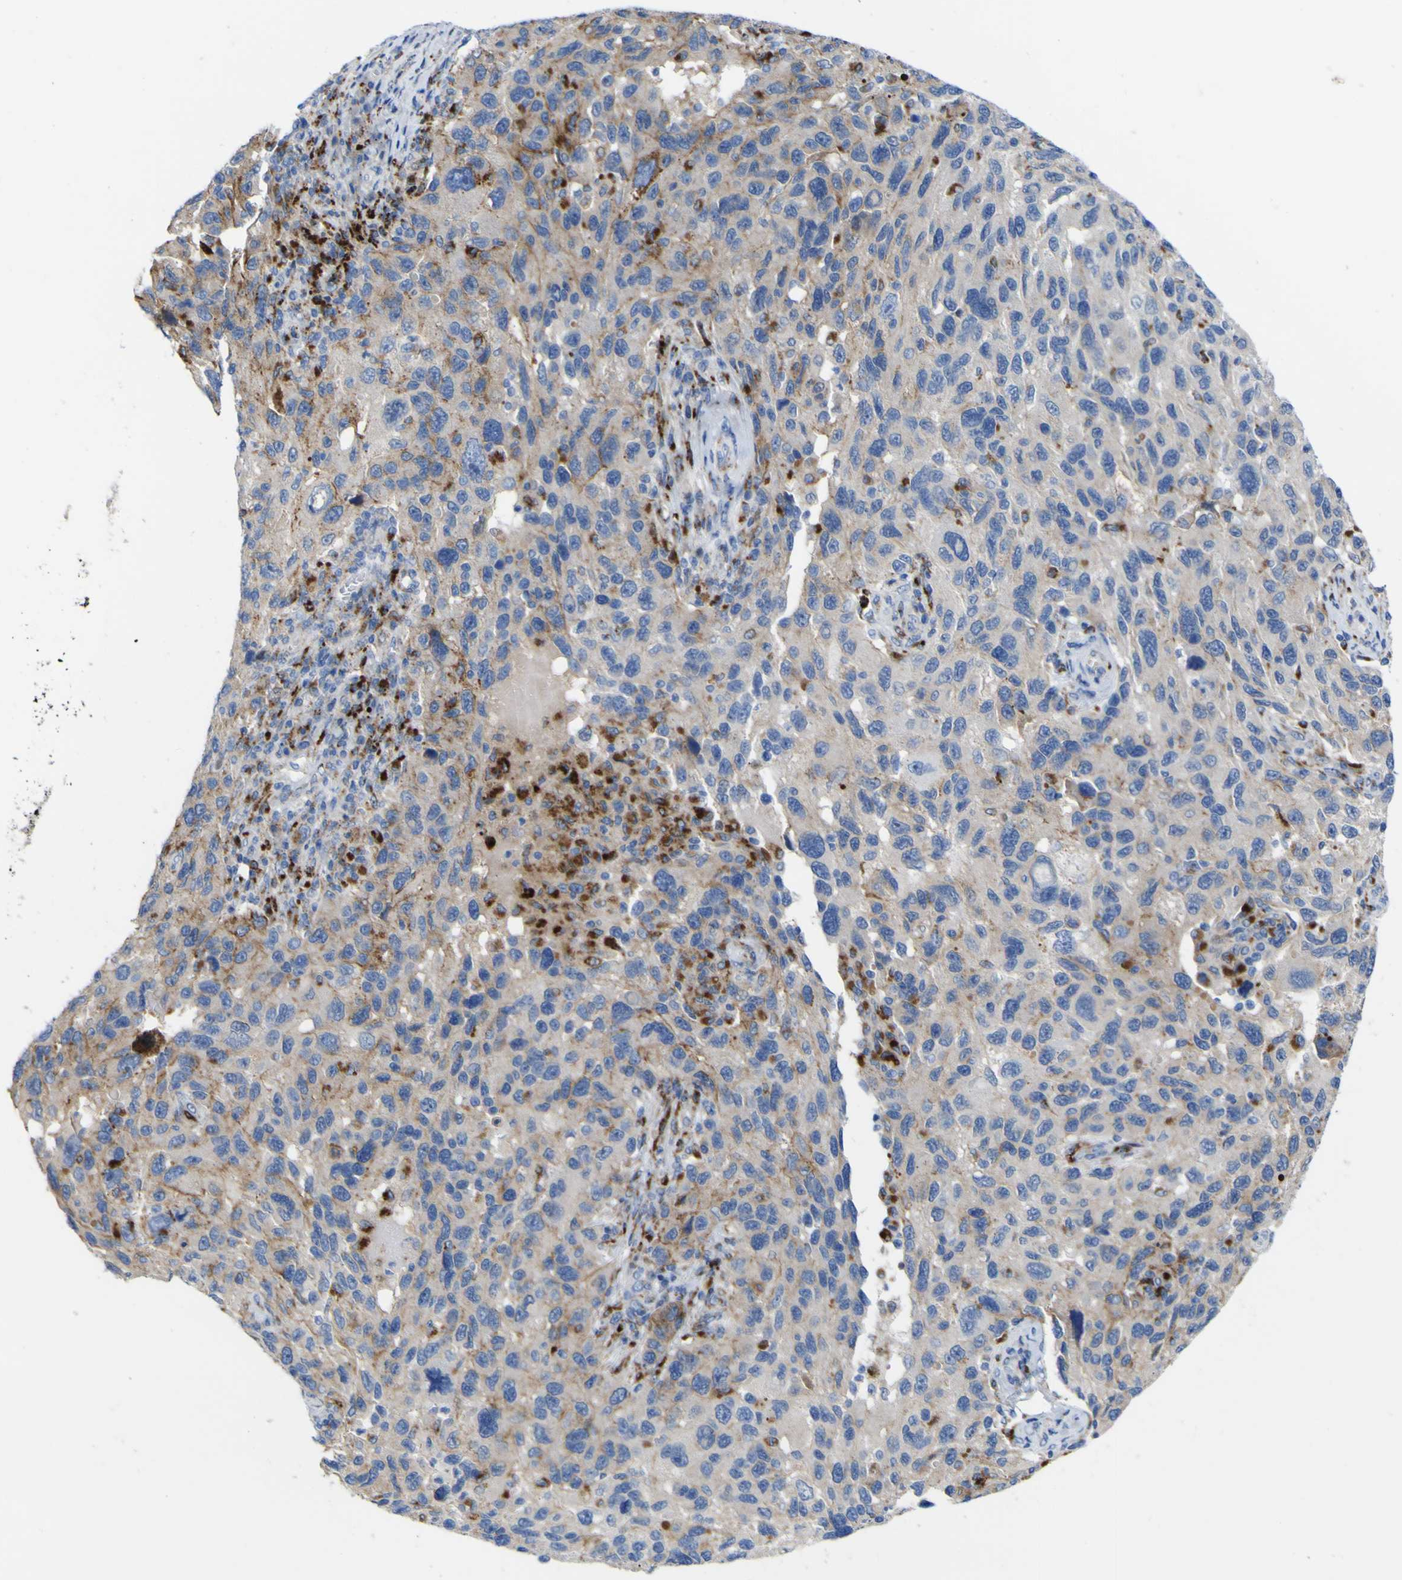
{"staining": {"intensity": "negative", "quantity": "none", "location": "none"}, "tissue": "melanoma", "cell_type": "Tumor cells", "image_type": "cancer", "snomed": [{"axis": "morphology", "description": "Malignant melanoma, NOS"}, {"axis": "topography", "description": "Skin"}], "caption": "DAB immunohistochemical staining of melanoma reveals no significant expression in tumor cells.", "gene": "PTPRF", "patient": {"sex": "male", "age": 53}}